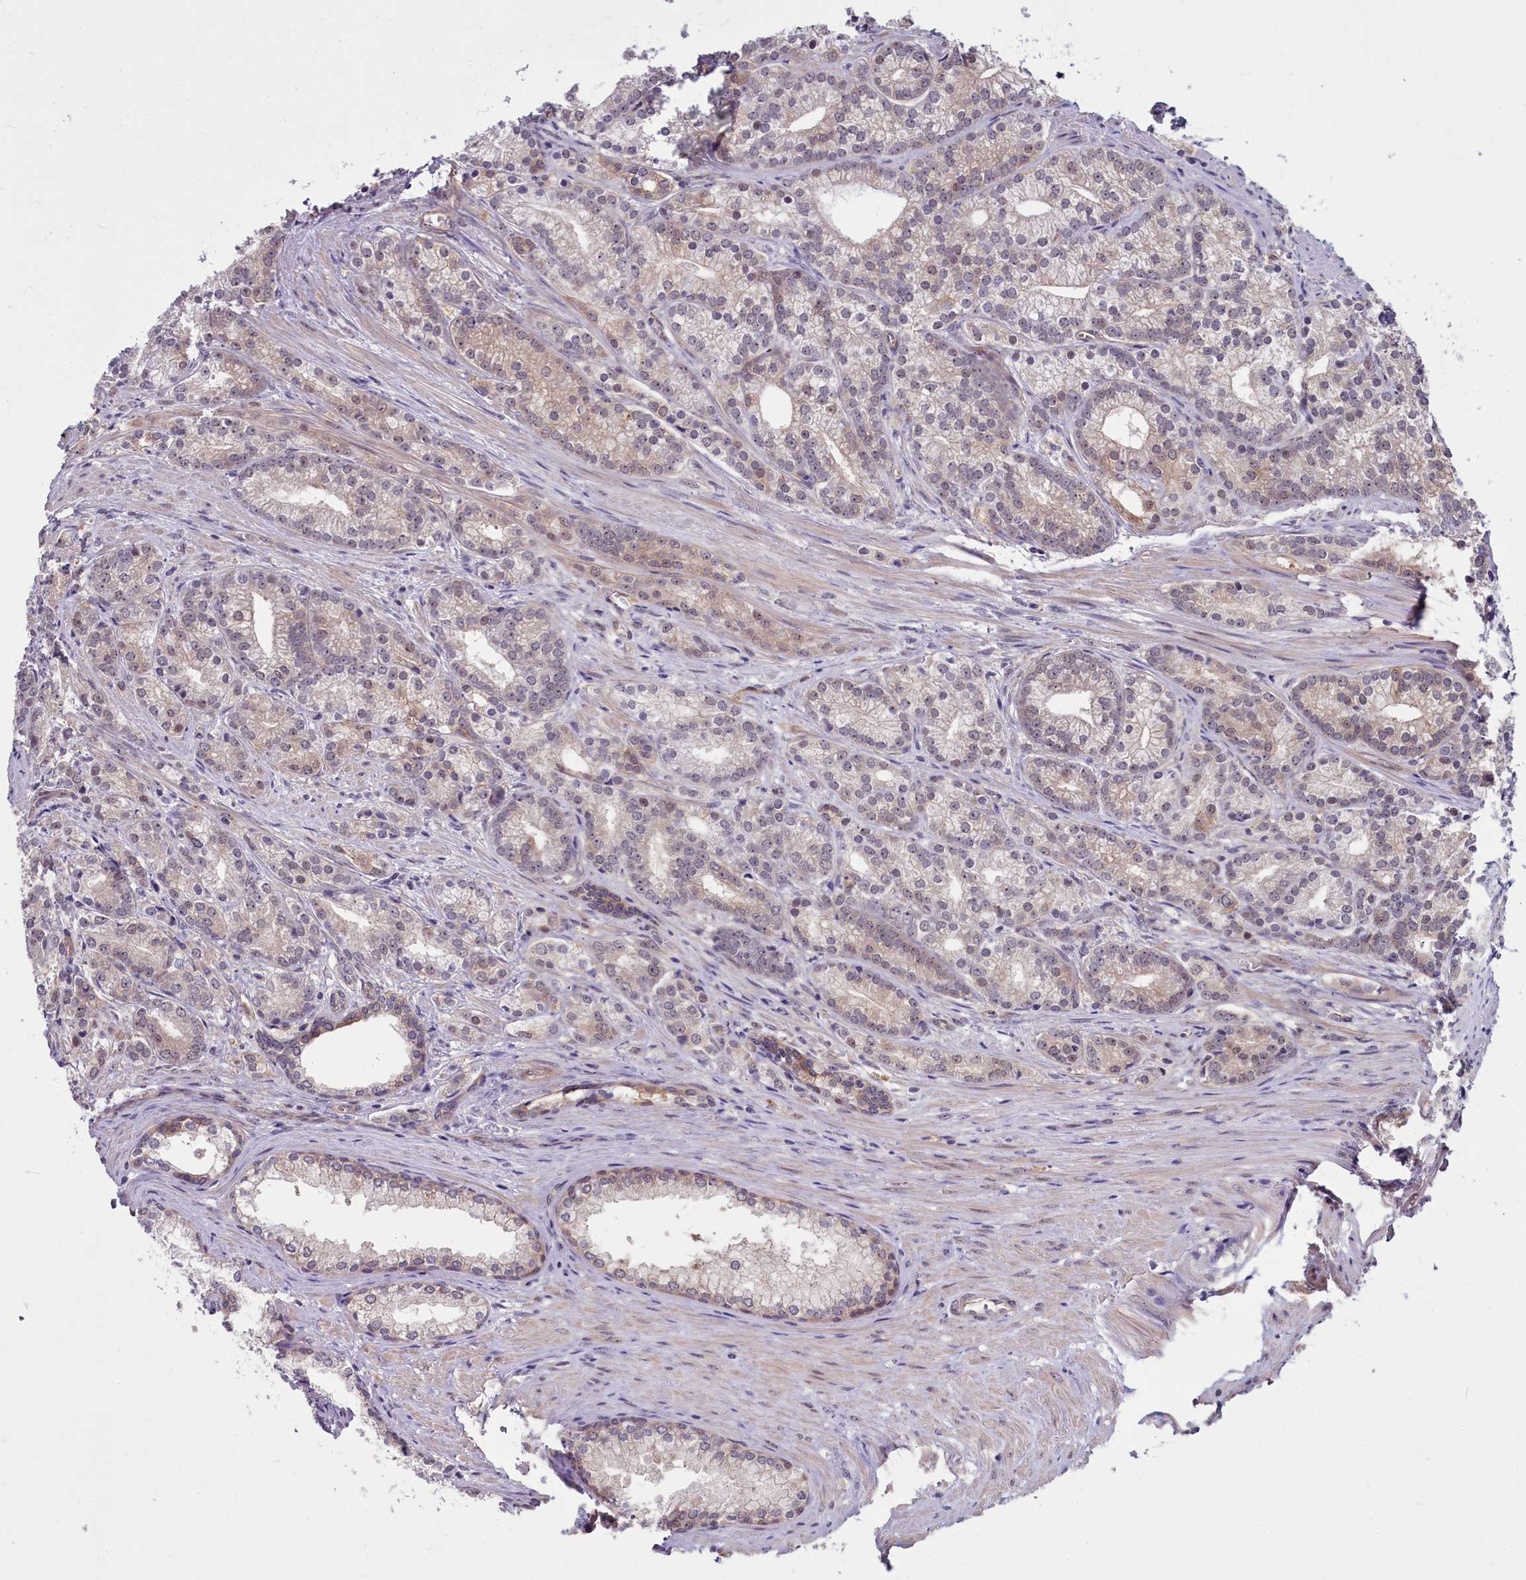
{"staining": {"intensity": "weak", "quantity": "25%-75%", "location": "cytoplasmic/membranous"}, "tissue": "prostate cancer", "cell_type": "Tumor cells", "image_type": "cancer", "snomed": [{"axis": "morphology", "description": "Adenocarcinoma, Low grade"}, {"axis": "topography", "description": "Prostate"}], "caption": "Immunohistochemical staining of human prostate cancer (low-grade adenocarcinoma) demonstrates weak cytoplasmic/membranous protein positivity in approximately 25%-75% of tumor cells.", "gene": "BCAR1", "patient": {"sex": "male", "age": 71}}